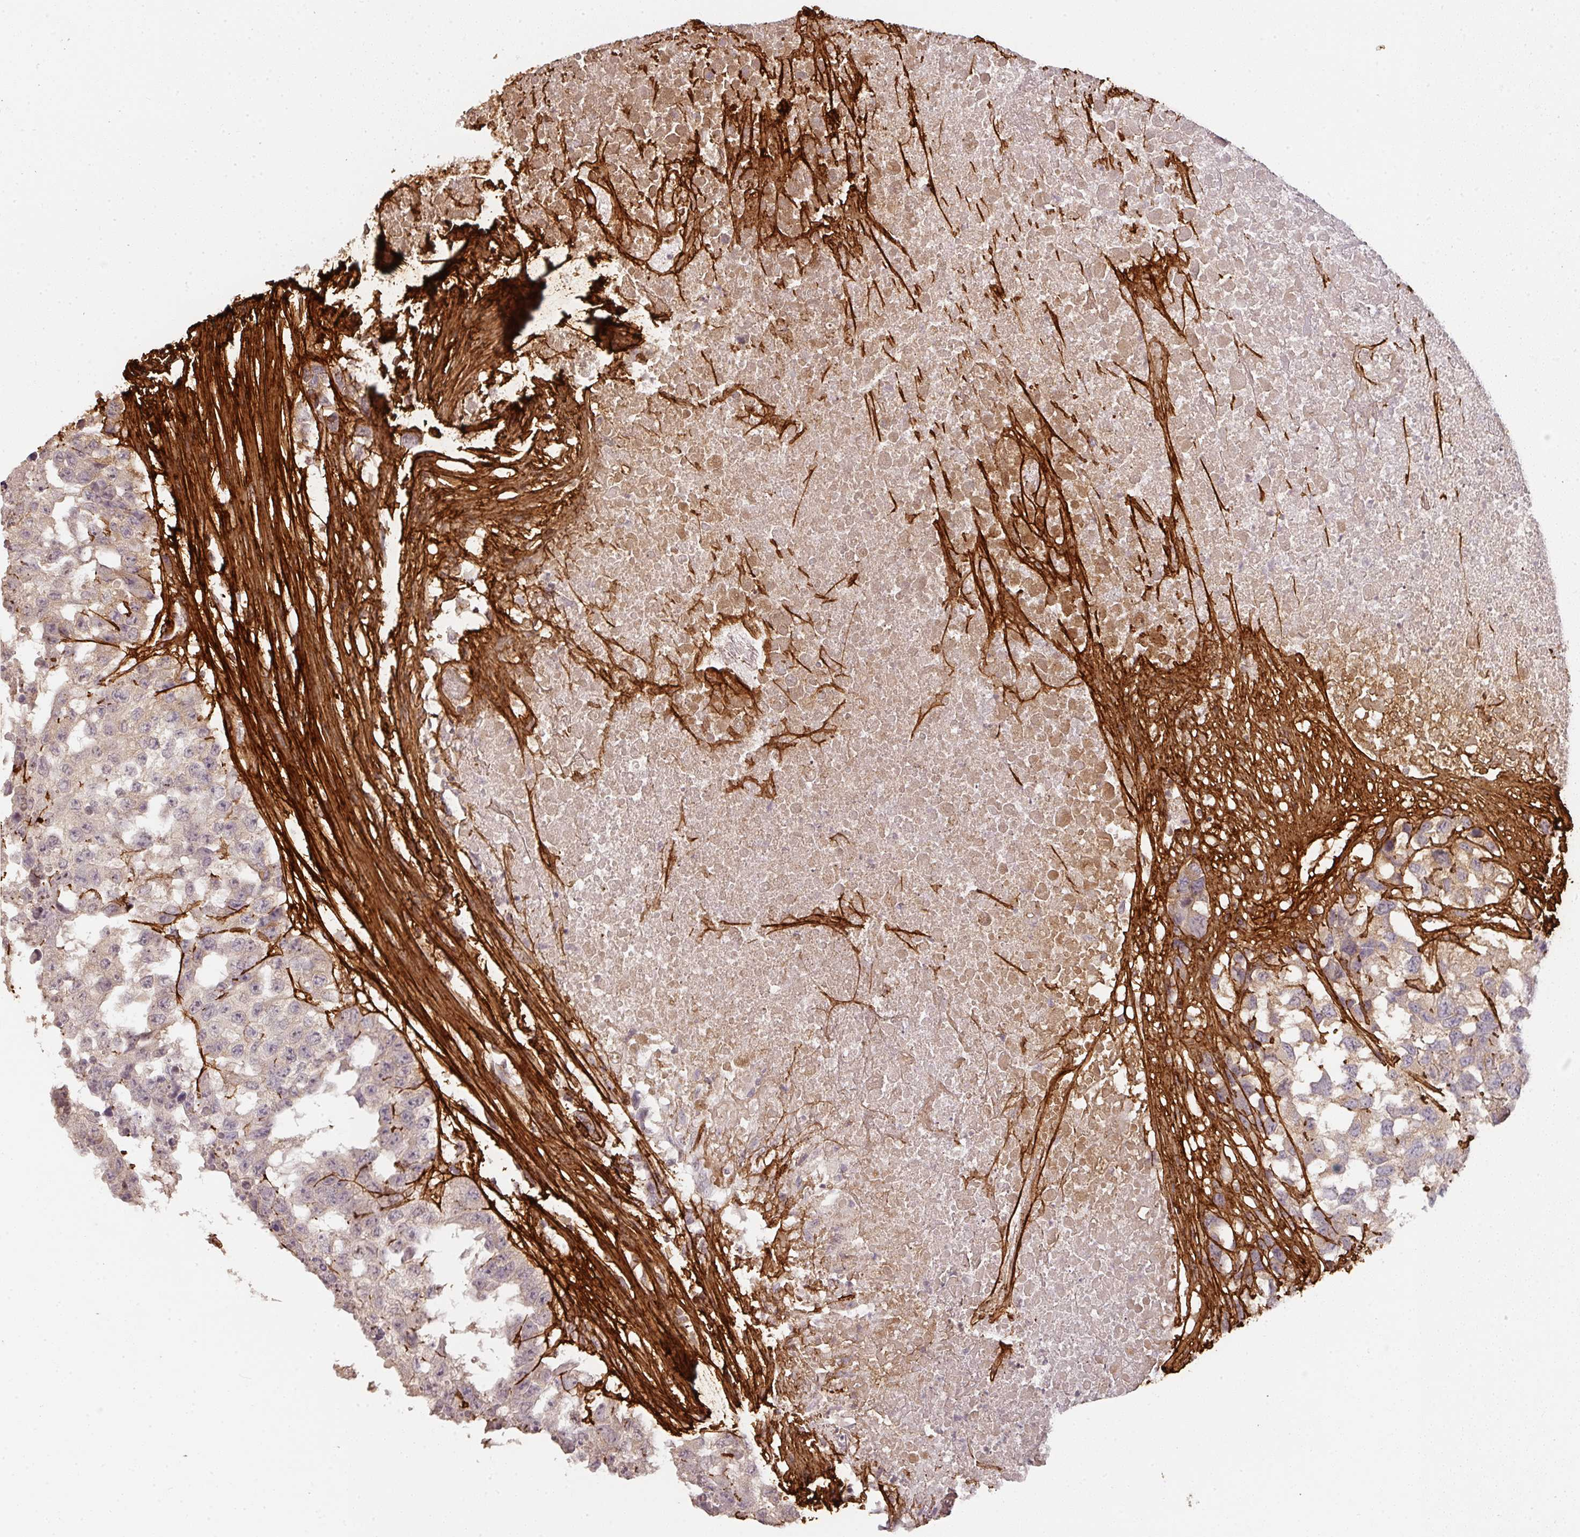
{"staining": {"intensity": "weak", "quantity": "25%-75%", "location": "cytoplasmic/membranous"}, "tissue": "testis cancer", "cell_type": "Tumor cells", "image_type": "cancer", "snomed": [{"axis": "morphology", "description": "Carcinoma, Embryonal, NOS"}, {"axis": "topography", "description": "Testis"}], "caption": "The image demonstrates immunohistochemical staining of testis cancer. There is weak cytoplasmic/membranous expression is appreciated in approximately 25%-75% of tumor cells.", "gene": "COL3A1", "patient": {"sex": "male", "age": 83}}